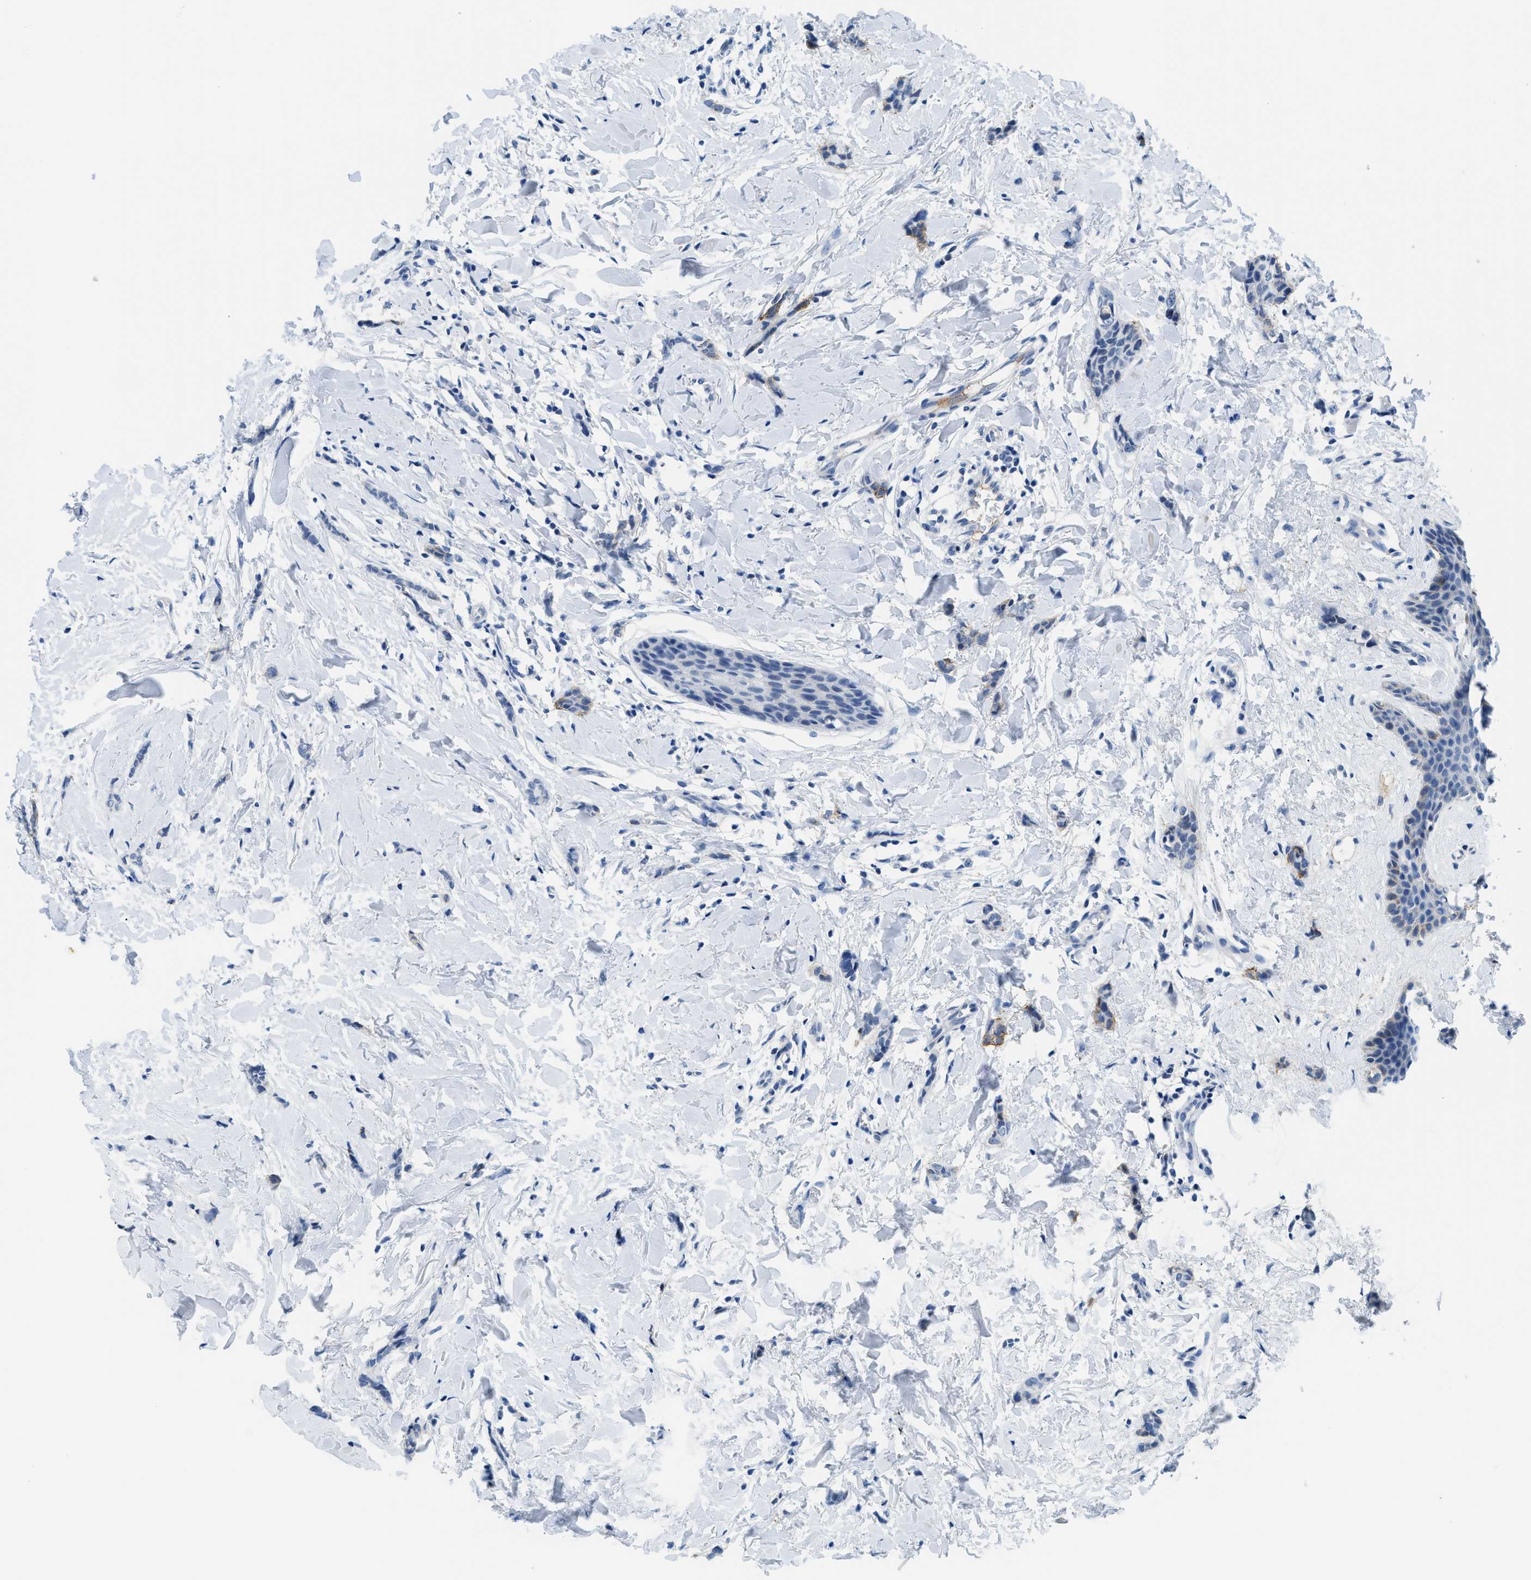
{"staining": {"intensity": "moderate", "quantity": "<25%", "location": "cytoplasmic/membranous"}, "tissue": "breast cancer", "cell_type": "Tumor cells", "image_type": "cancer", "snomed": [{"axis": "morphology", "description": "Lobular carcinoma"}, {"axis": "topography", "description": "Skin"}, {"axis": "topography", "description": "Breast"}], "caption": "Moderate cytoplasmic/membranous staining is present in about <25% of tumor cells in lobular carcinoma (breast).", "gene": "MBL2", "patient": {"sex": "female", "age": 46}}